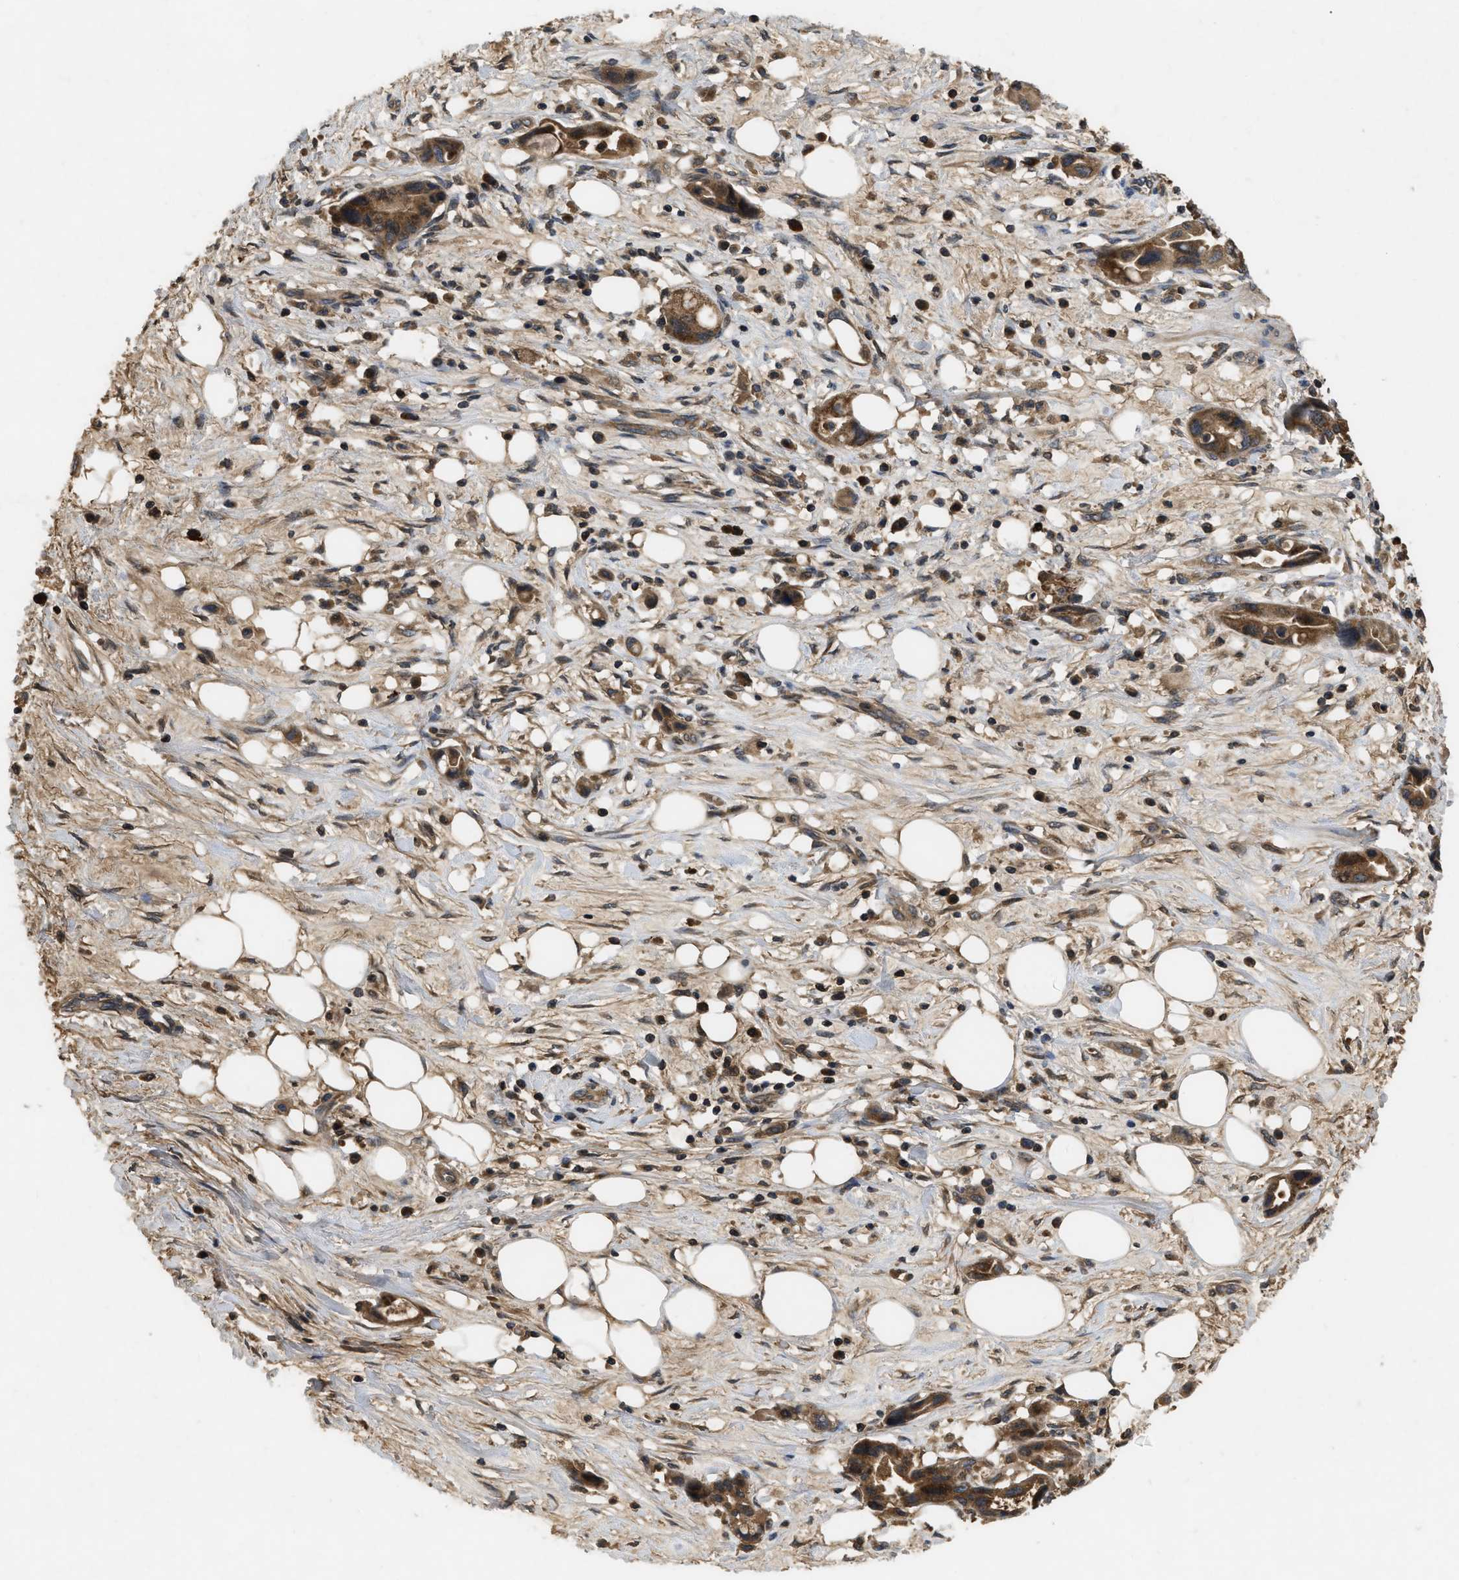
{"staining": {"intensity": "strong", "quantity": ">75%", "location": "cytoplasmic/membranous"}, "tissue": "pancreatic cancer", "cell_type": "Tumor cells", "image_type": "cancer", "snomed": [{"axis": "morphology", "description": "Adenocarcinoma, NOS"}, {"axis": "topography", "description": "Pancreas"}], "caption": "Pancreatic cancer tissue shows strong cytoplasmic/membranous expression in about >75% of tumor cells, visualized by immunohistochemistry.", "gene": "RAB2A", "patient": {"sex": "female", "age": 57}}